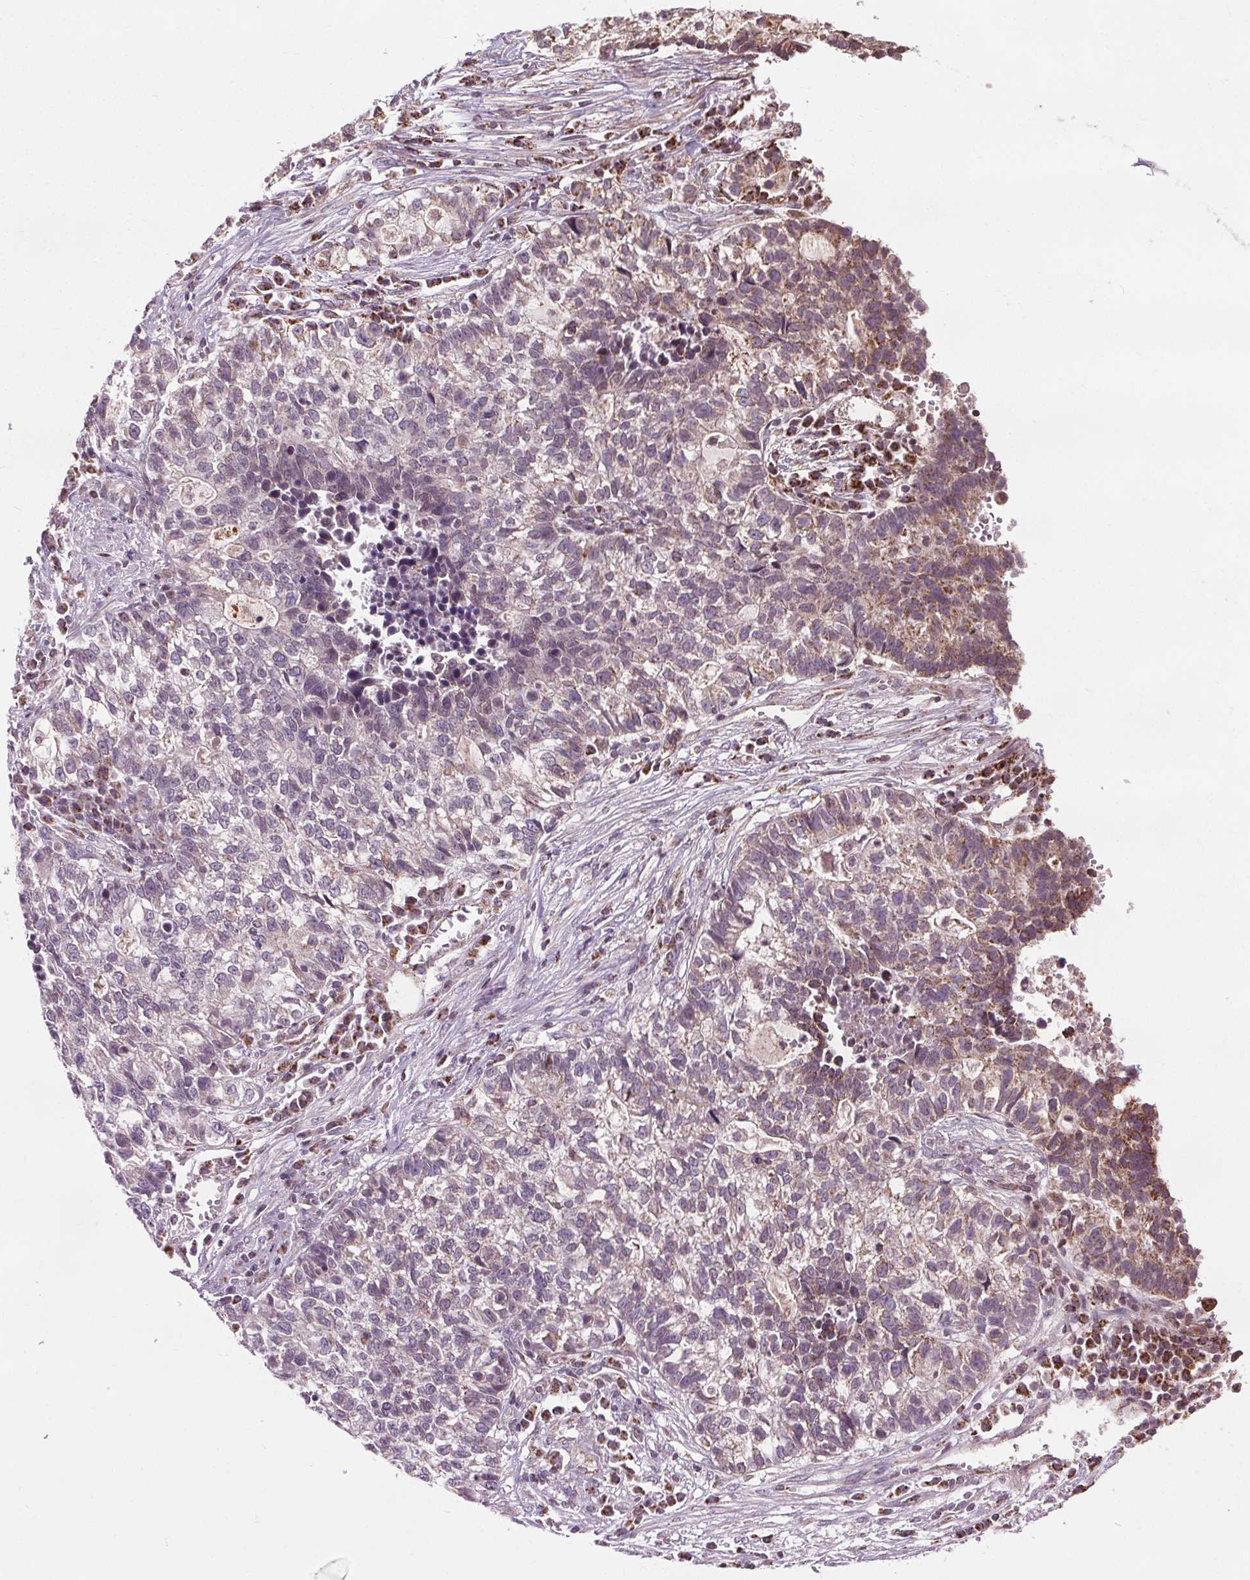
{"staining": {"intensity": "moderate", "quantity": "<25%", "location": "cytoplasmic/membranous"}, "tissue": "lung cancer", "cell_type": "Tumor cells", "image_type": "cancer", "snomed": [{"axis": "morphology", "description": "Adenocarcinoma, NOS"}, {"axis": "topography", "description": "Lung"}], "caption": "This is a histology image of immunohistochemistry (IHC) staining of lung cancer, which shows moderate staining in the cytoplasmic/membranous of tumor cells.", "gene": "LFNG", "patient": {"sex": "male", "age": 57}}